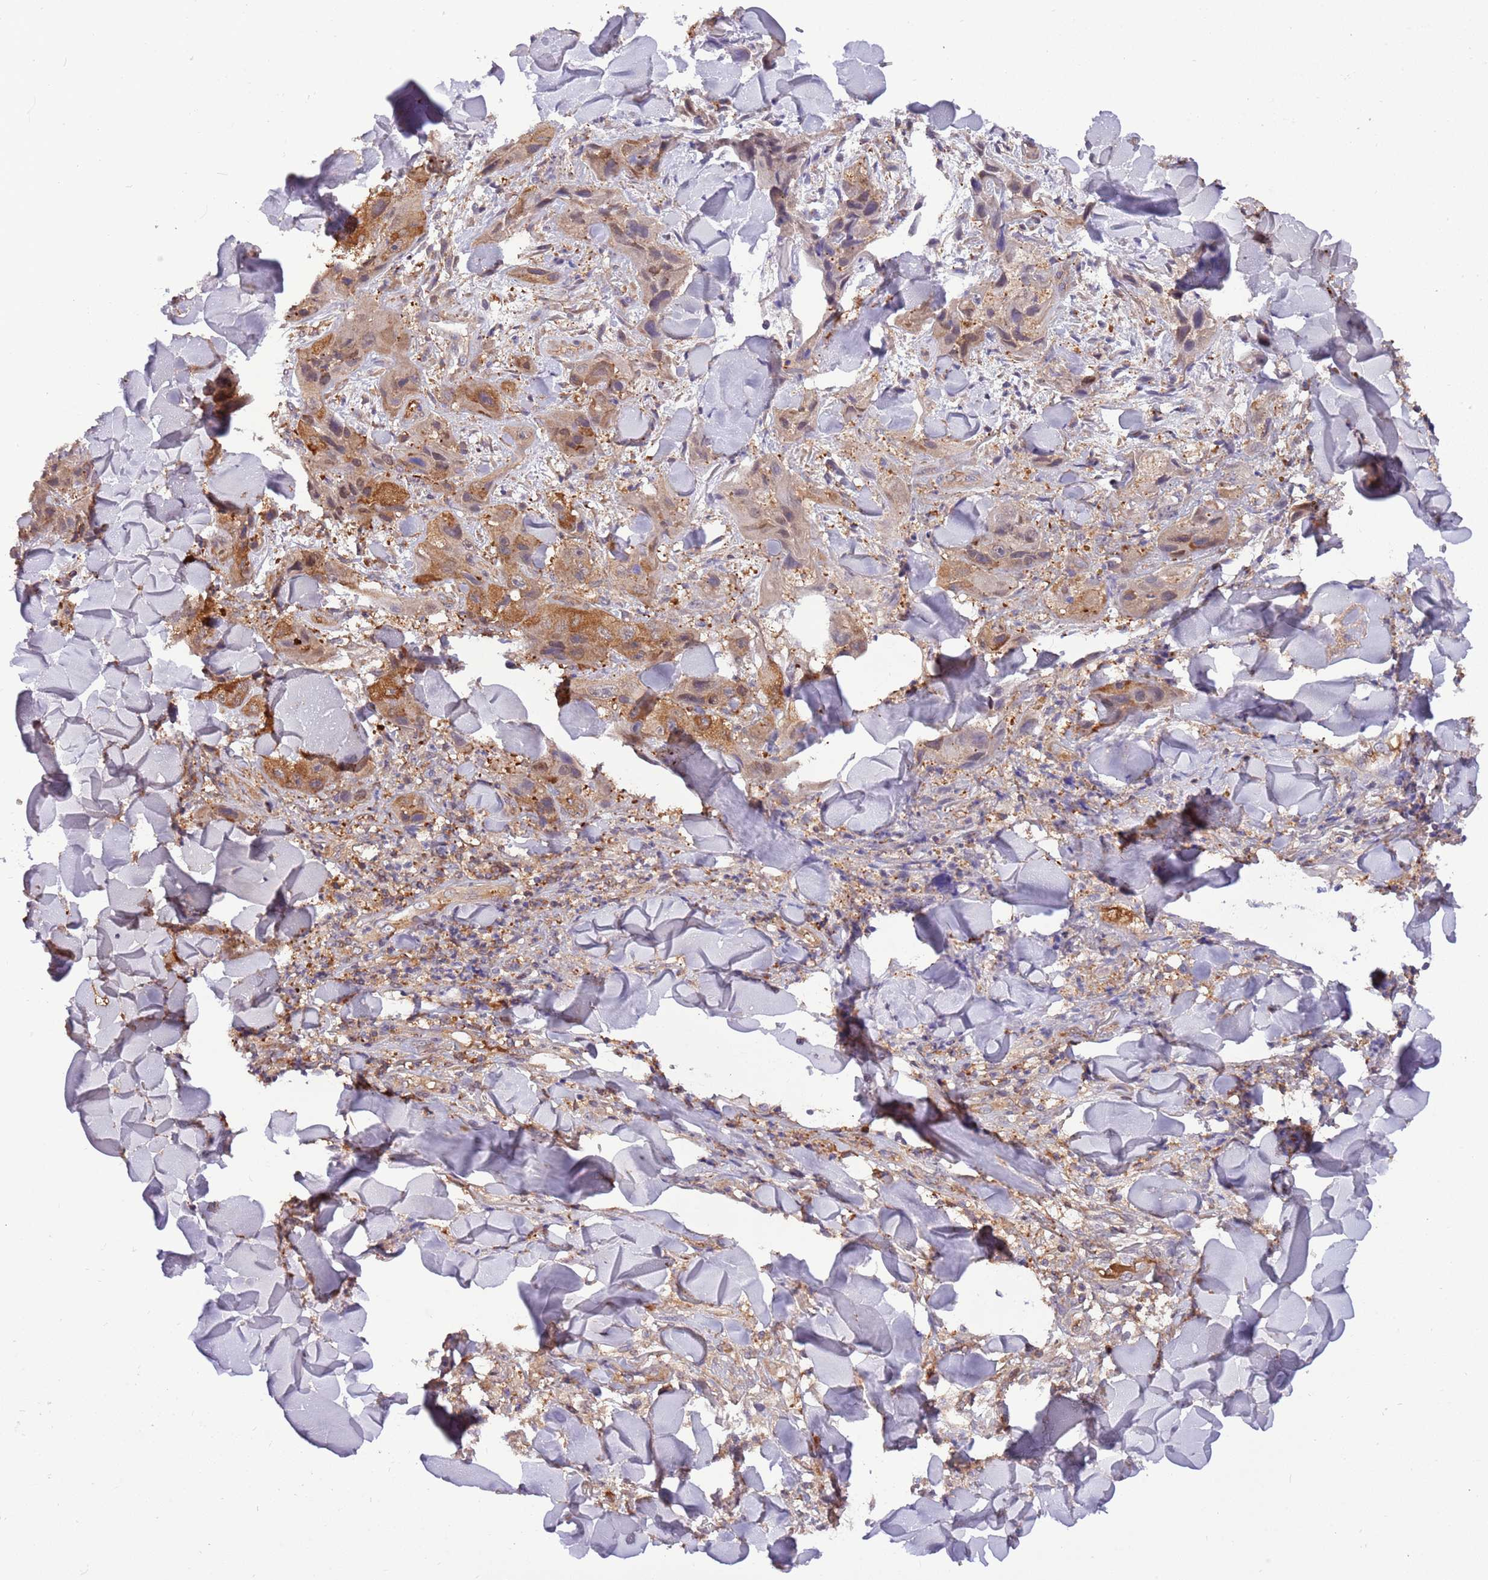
{"staining": {"intensity": "moderate", "quantity": "25%-75%", "location": "cytoplasmic/membranous"}, "tissue": "skin cancer", "cell_type": "Tumor cells", "image_type": "cancer", "snomed": [{"axis": "morphology", "description": "Squamous cell carcinoma, NOS"}, {"axis": "topography", "description": "Skin"}, {"axis": "topography", "description": "Subcutis"}], "caption": "Immunohistochemical staining of skin cancer displays medium levels of moderate cytoplasmic/membranous protein expression in approximately 25%-75% of tumor cells.", "gene": "STIP1", "patient": {"sex": "male", "age": 73}}